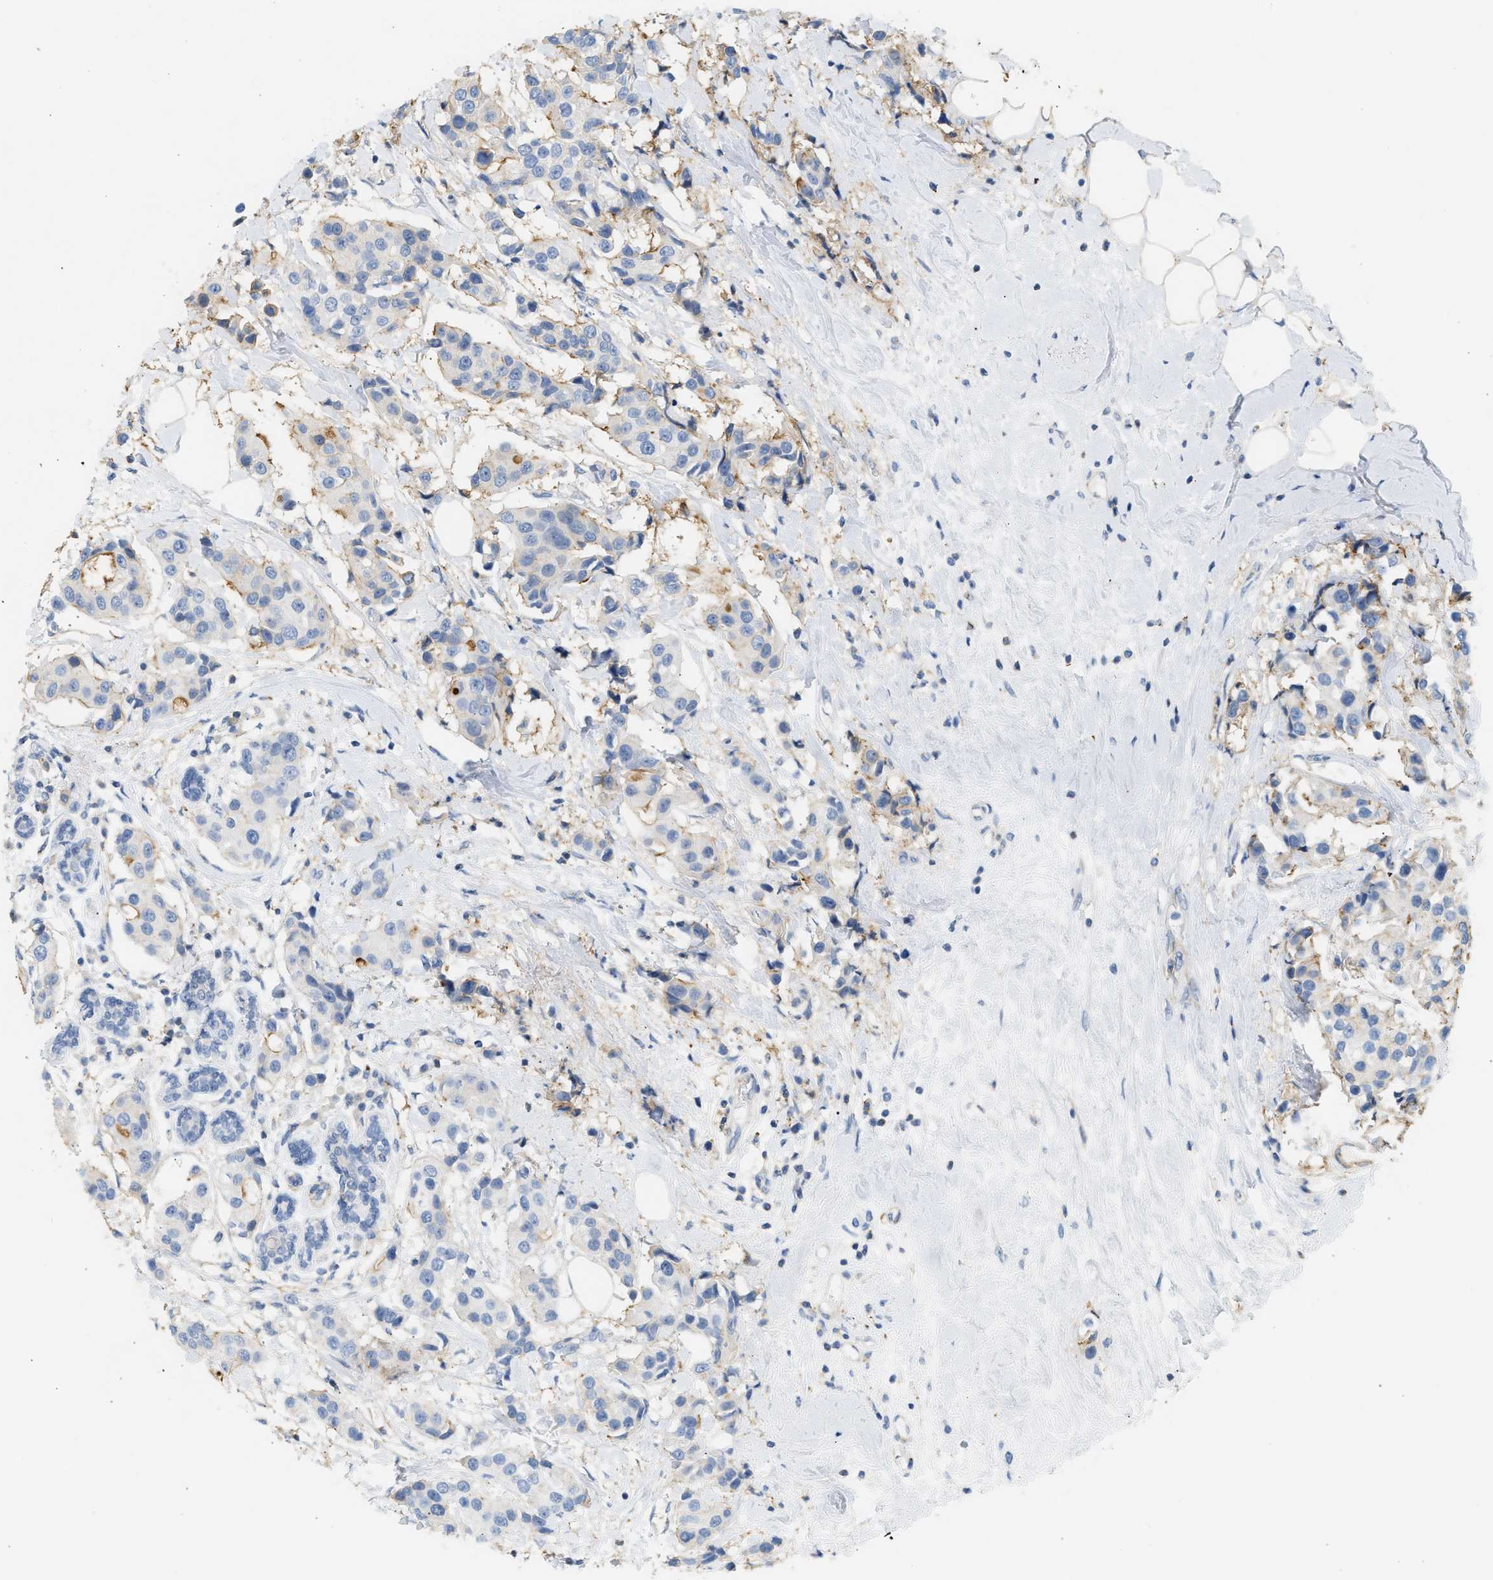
{"staining": {"intensity": "moderate", "quantity": "<25%", "location": "cytoplasmic/membranous"}, "tissue": "breast cancer", "cell_type": "Tumor cells", "image_type": "cancer", "snomed": [{"axis": "morphology", "description": "Normal tissue, NOS"}, {"axis": "morphology", "description": "Duct carcinoma"}, {"axis": "topography", "description": "Breast"}], "caption": "Immunohistochemical staining of intraductal carcinoma (breast) shows low levels of moderate cytoplasmic/membranous protein staining in about <25% of tumor cells. The protein is shown in brown color, while the nuclei are stained blue.", "gene": "BVES", "patient": {"sex": "female", "age": 39}}